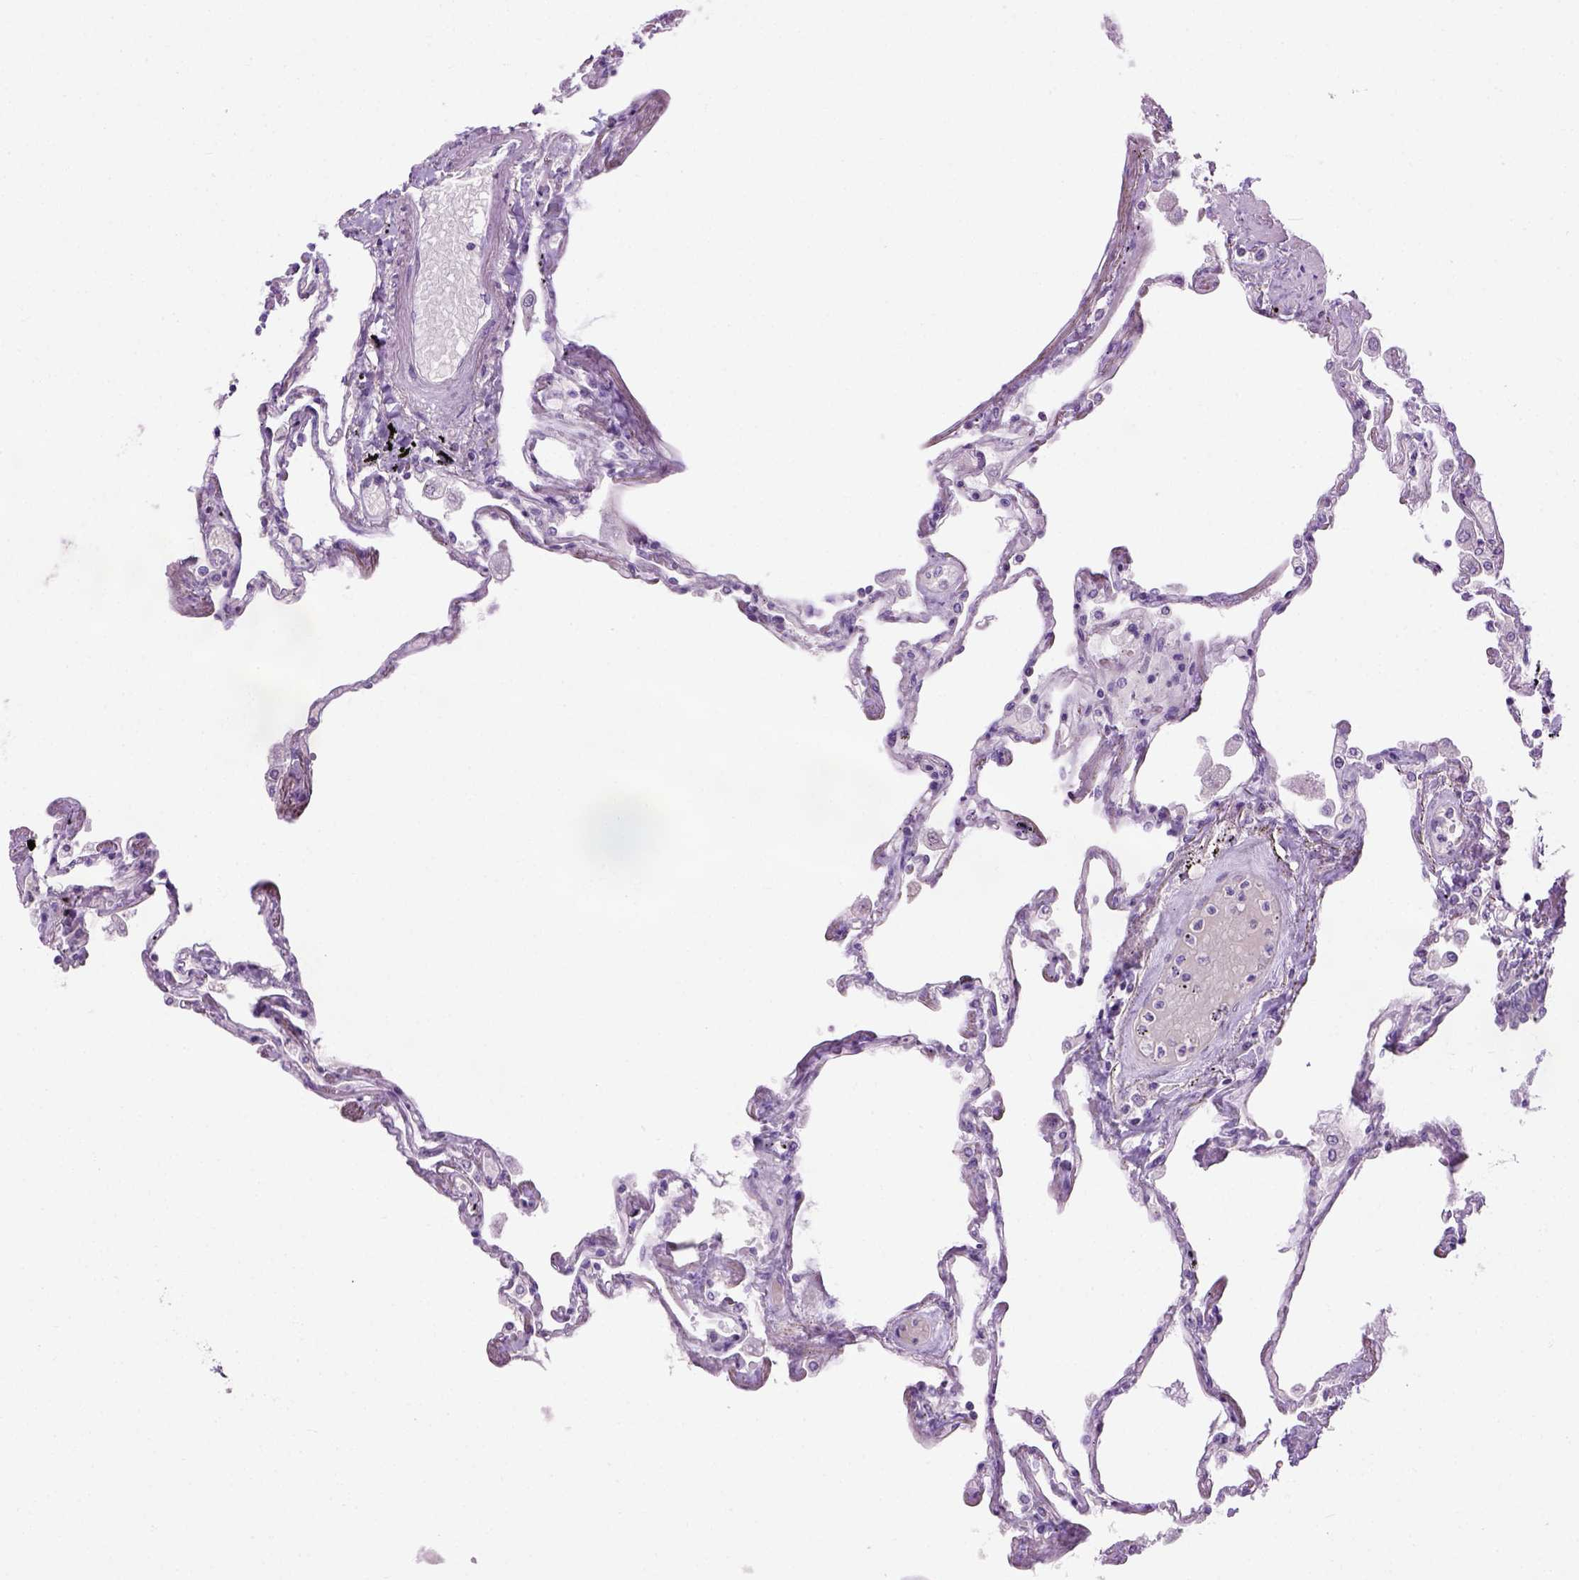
{"staining": {"intensity": "negative", "quantity": "none", "location": "none"}, "tissue": "lung", "cell_type": "Alveolar cells", "image_type": "normal", "snomed": [{"axis": "morphology", "description": "Normal tissue, NOS"}, {"axis": "morphology", "description": "Adenocarcinoma, NOS"}, {"axis": "topography", "description": "Cartilage tissue"}, {"axis": "topography", "description": "Lung"}], "caption": "DAB immunohistochemical staining of unremarkable human lung reveals no significant expression in alveolar cells.", "gene": "CYP24A1", "patient": {"sex": "female", "age": 67}}